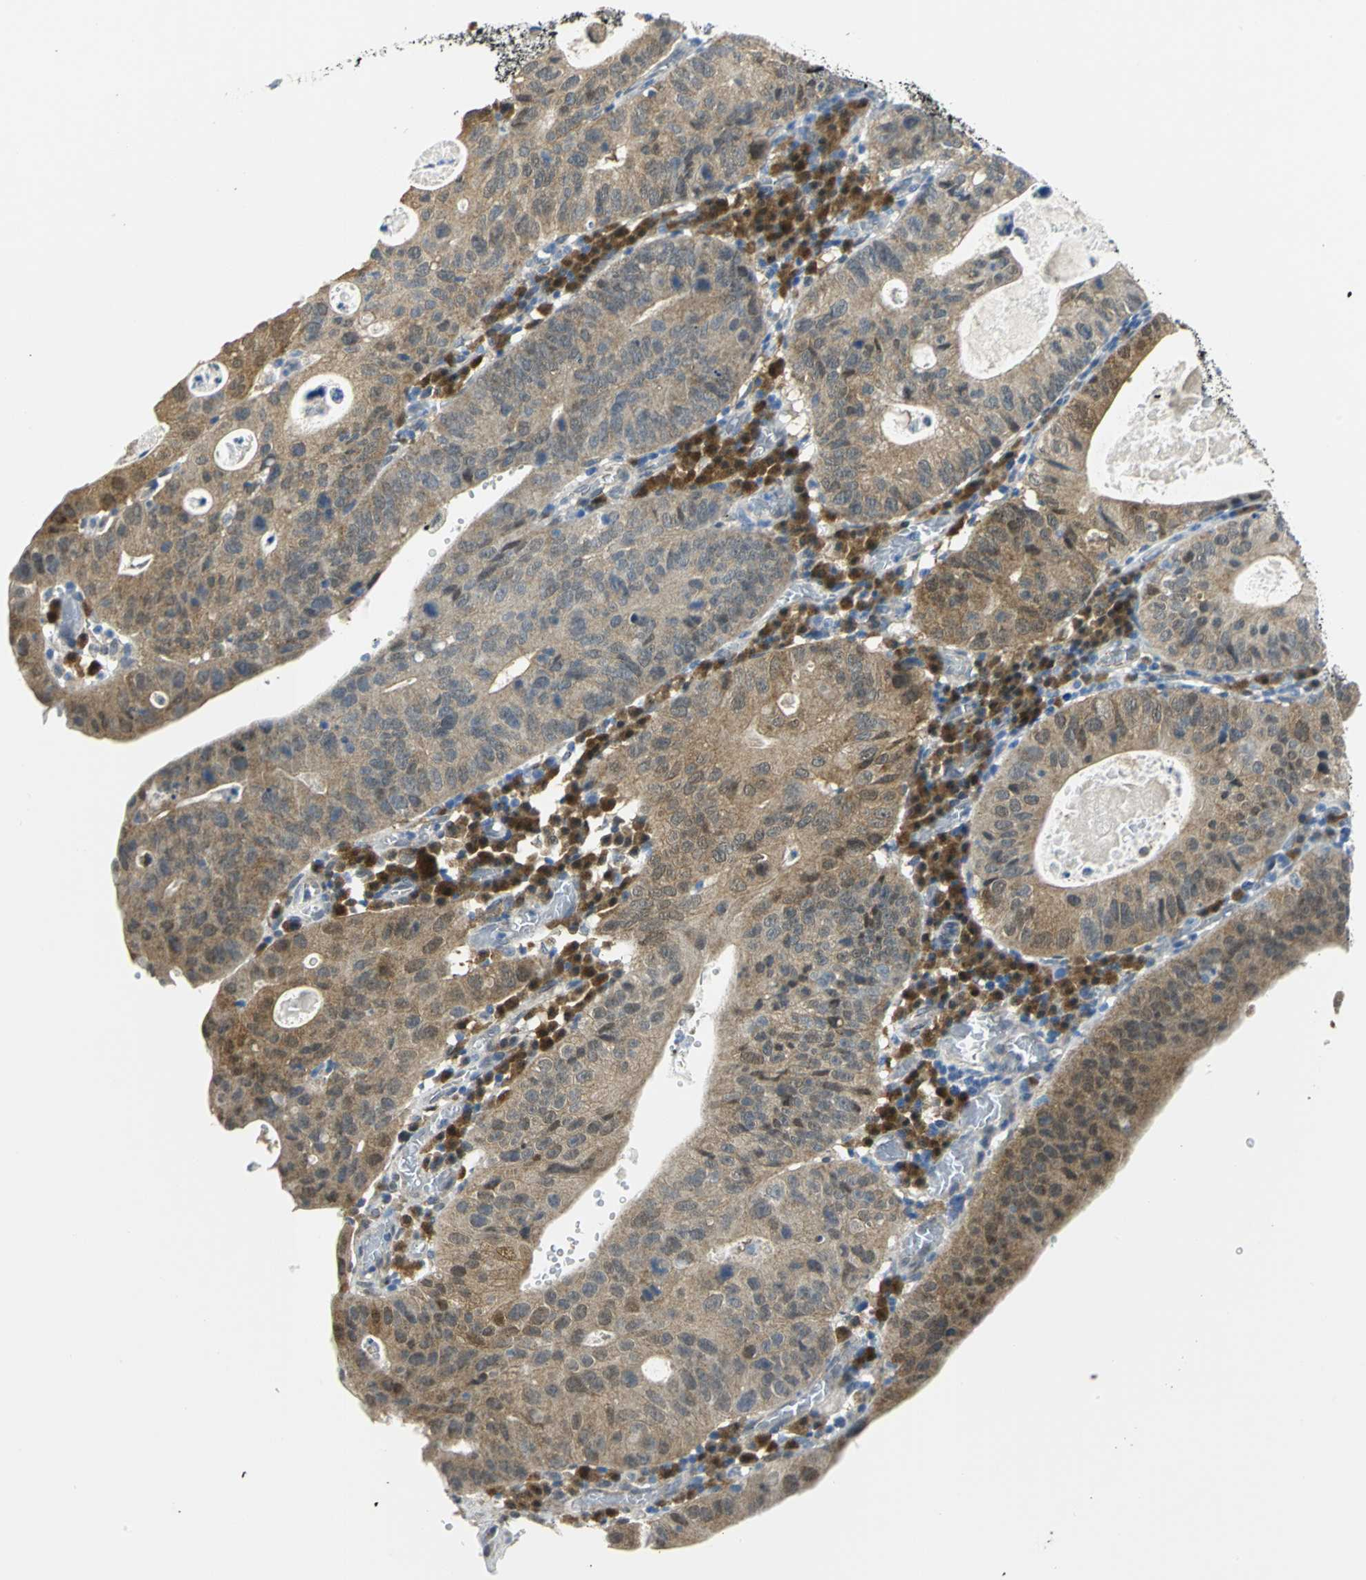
{"staining": {"intensity": "weak", "quantity": ">75%", "location": "cytoplasmic/membranous"}, "tissue": "stomach cancer", "cell_type": "Tumor cells", "image_type": "cancer", "snomed": [{"axis": "morphology", "description": "Adenocarcinoma, NOS"}, {"axis": "topography", "description": "Stomach"}], "caption": "A brown stain labels weak cytoplasmic/membranous positivity of a protein in human adenocarcinoma (stomach) tumor cells.", "gene": "PGM3", "patient": {"sex": "male", "age": 59}}